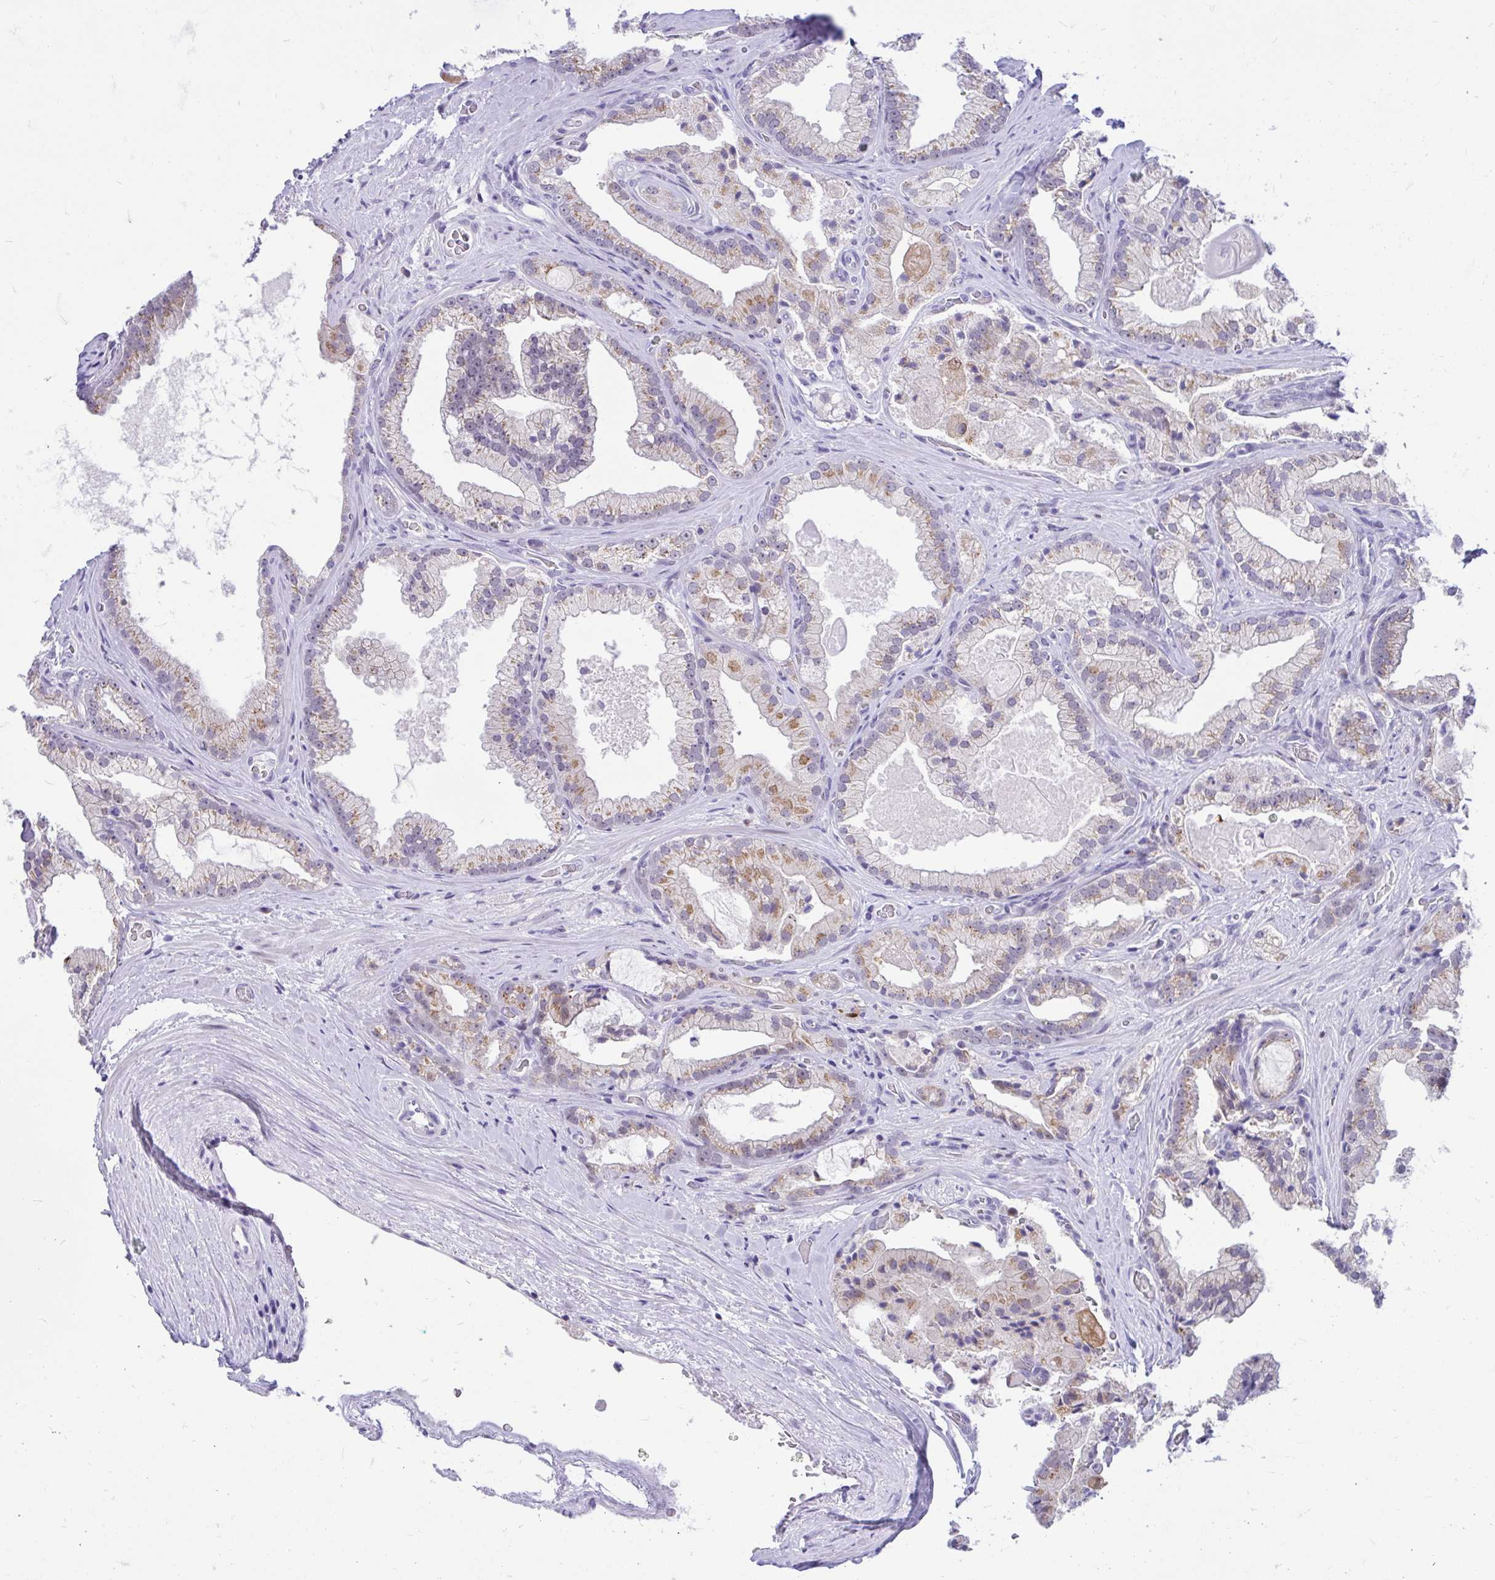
{"staining": {"intensity": "moderate", "quantity": "<25%", "location": "cytoplasmic/membranous"}, "tissue": "prostate cancer", "cell_type": "Tumor cells", "image_type": "cancer", "snomed": [{"axis": "morphology", "description": "Adenocarcinoma, High grade"}, {"axis": "topography", "description": "Prostate"}], "caption": "Adenocarcinoma (high-grade) (prostate) stained with a brown dye shows moderate cytoplasmic/membranous positive expression in approximately <25% of tumor cells.", "gene": "GLB1L2", "patient": {"sex": "male", "age": 68}}